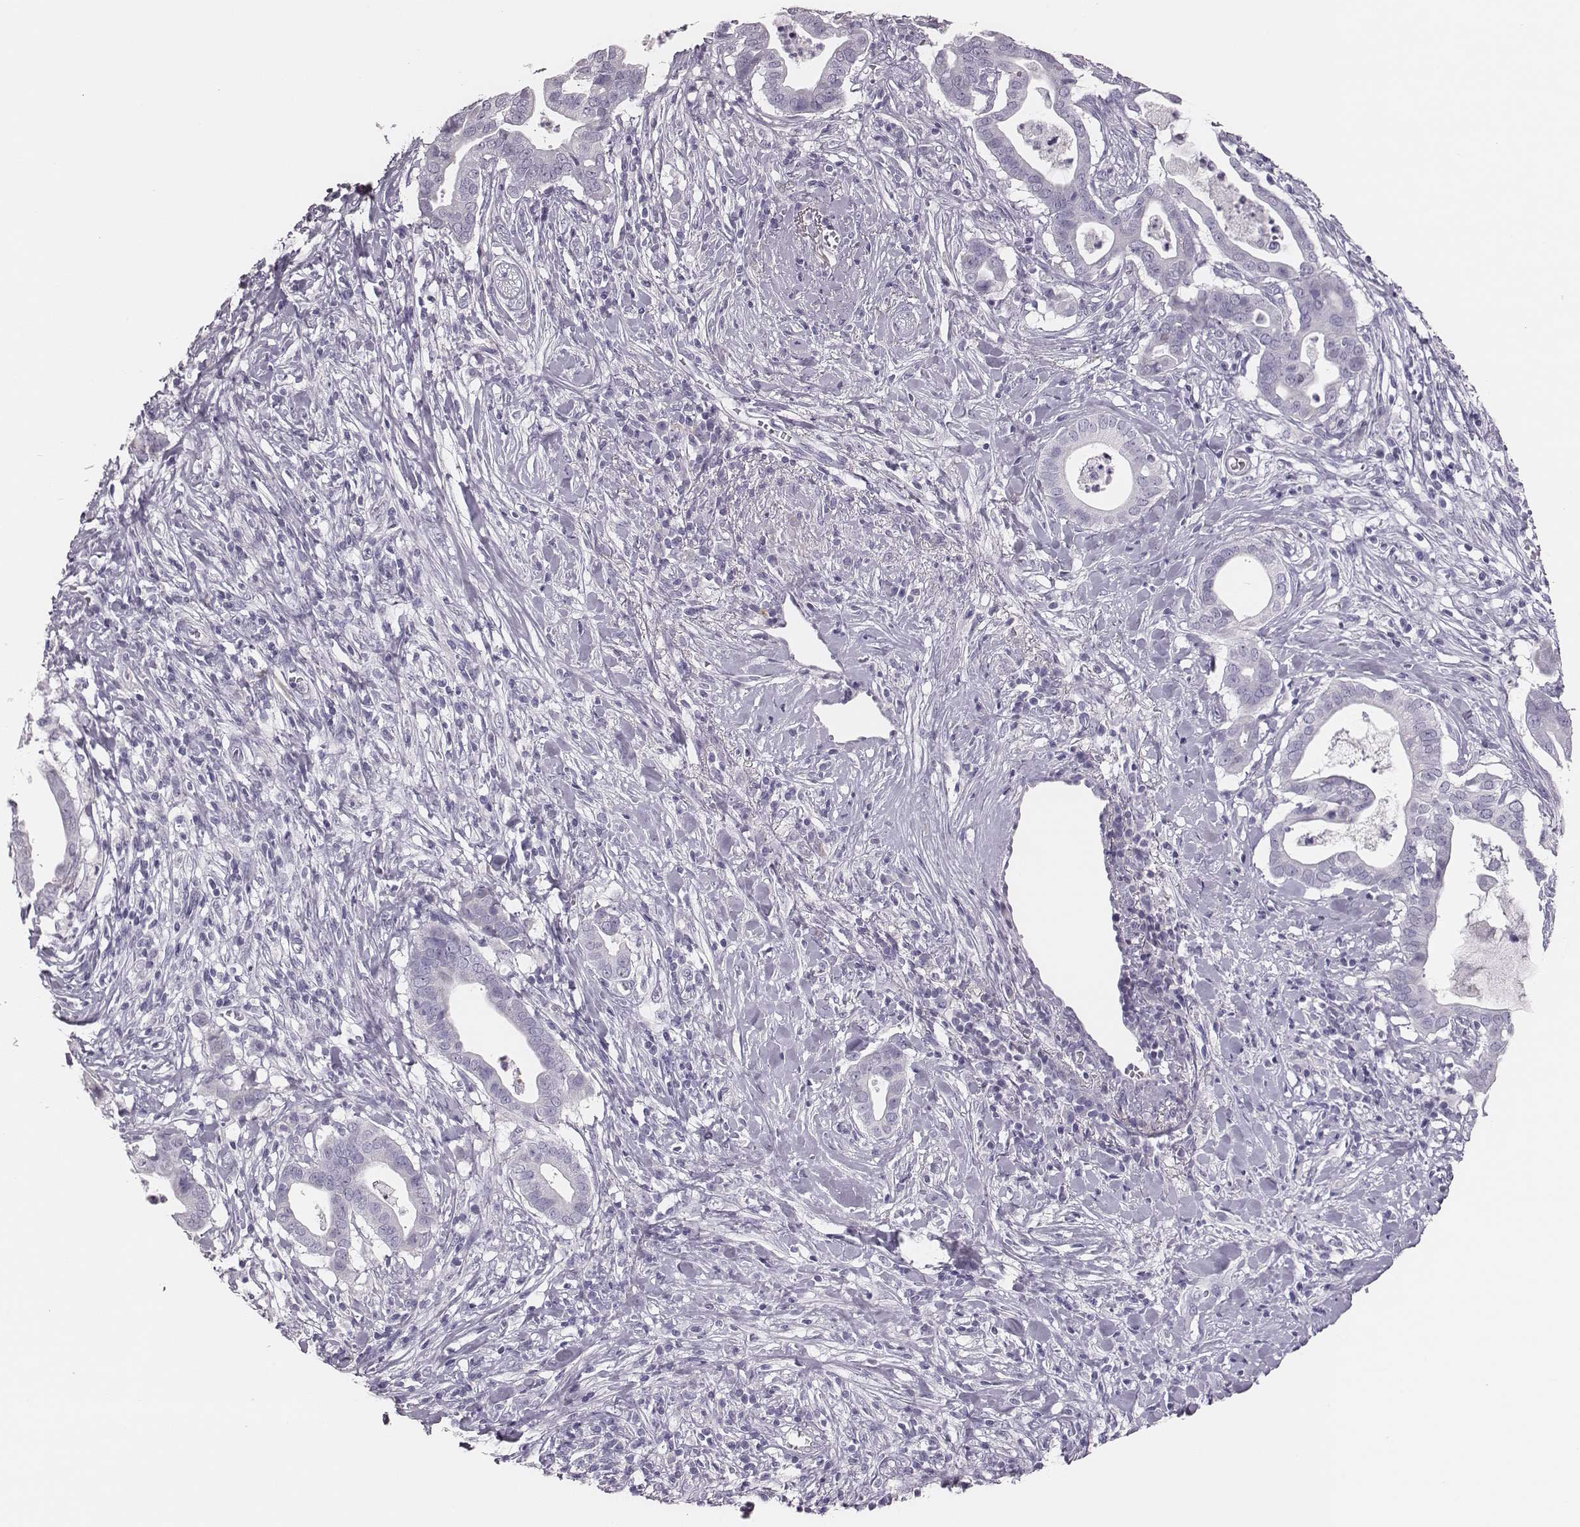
{"staining": {"intensity": "negative", "quantity": "none", "location": "none"}, "tissue": "pancreatic cancer", "cell_type": "Tumor cells", "image_type": "cancer", "snomed": [{"axis": "morphology", "description": "Adenocarcinoma, NOS"}, {"axis": "topography", "description": "Pancreas"}], "caption": "DAB immunohistochemical staining of adenocarcinoma (pancreatic) exhibits no significant expression in tumor cells.", "gene": "H1-6", "patient": {"sex": "male", "age": 61}}